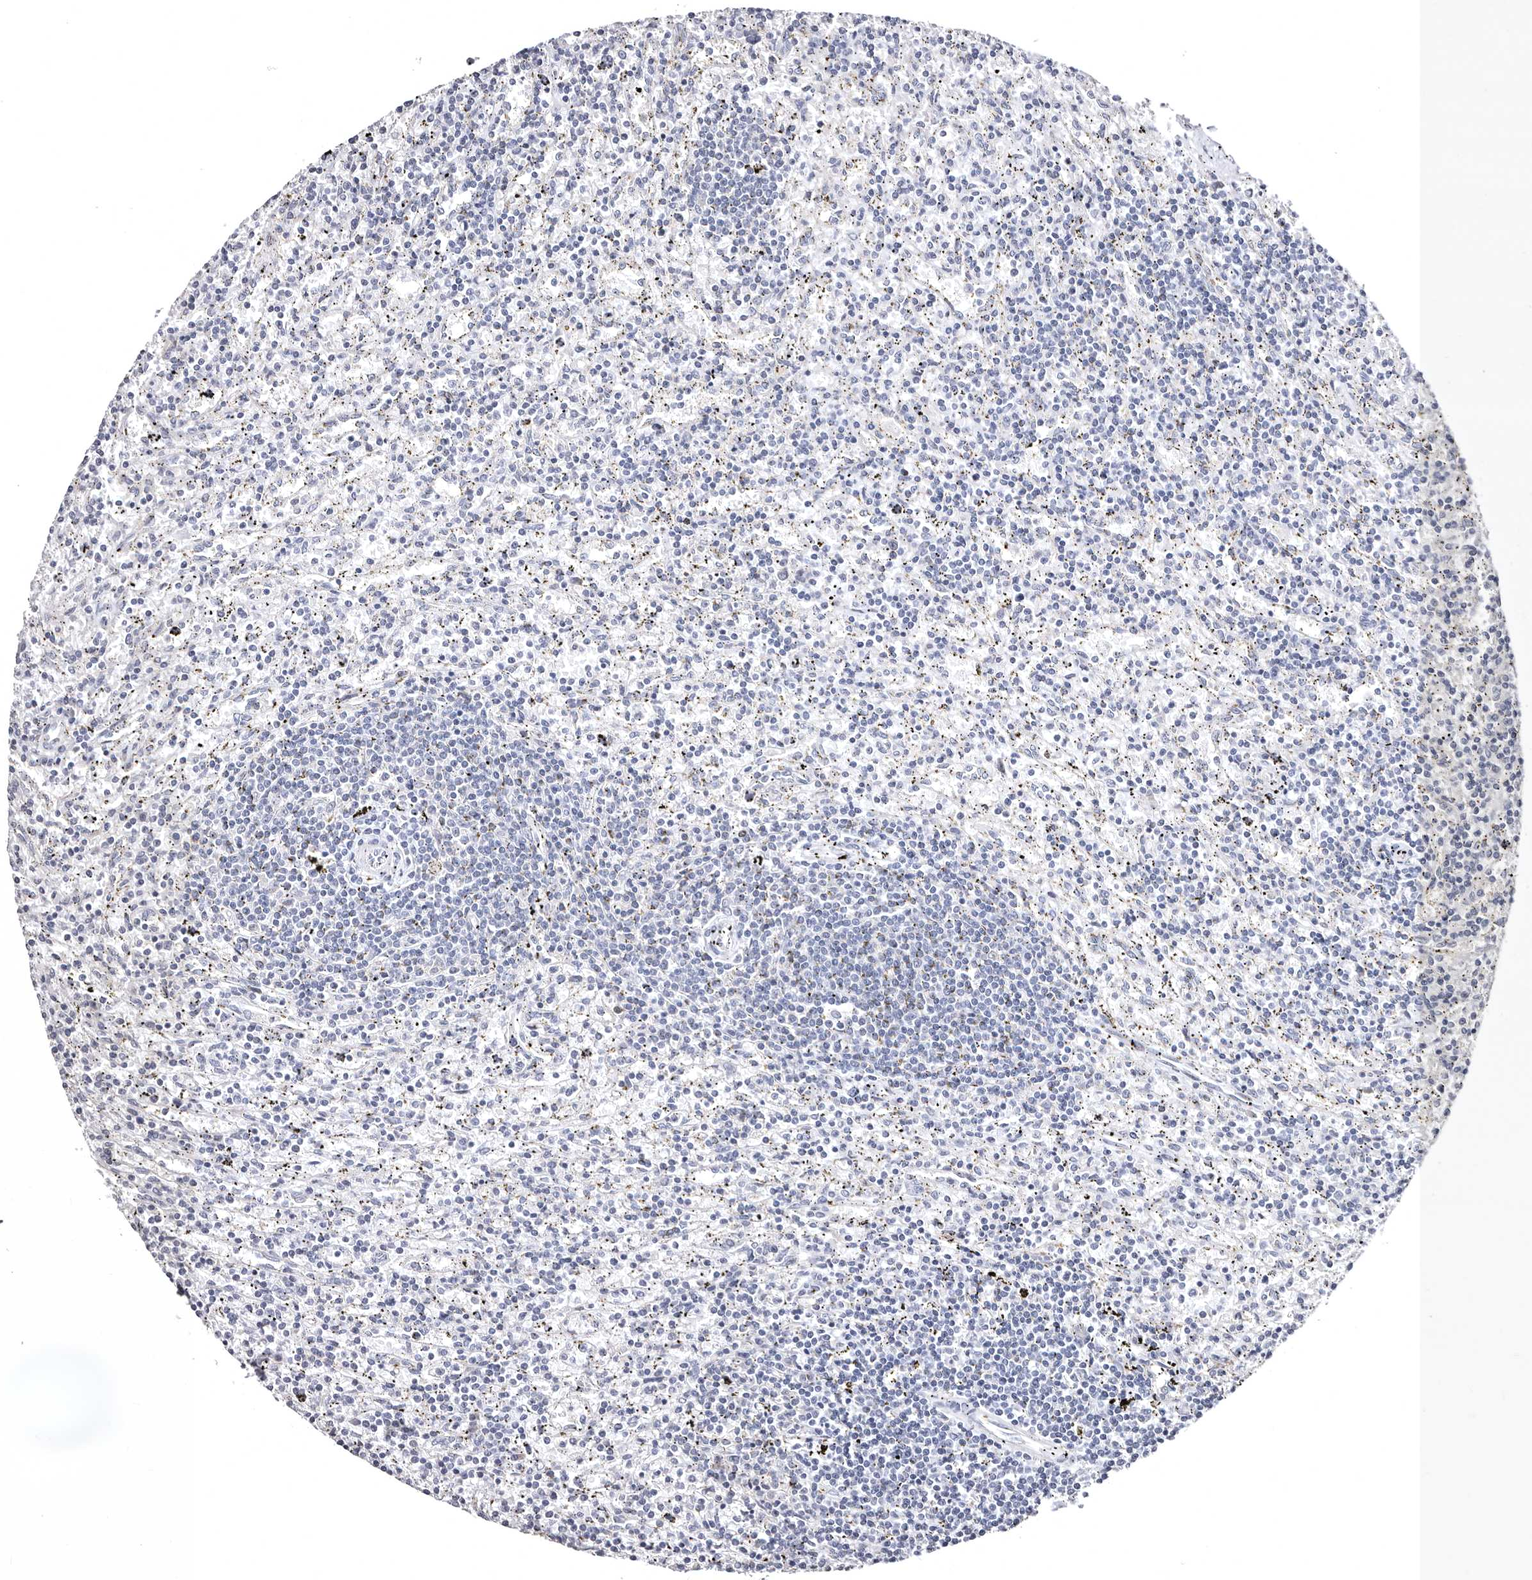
{"staining": {"intensity": "negative", "quantity": "none", "location": "none"}, "tissue": "lymphoma", "cell_type": "Tumor cells", "image_type": "cancer", "snomed": [{"axis": "morphology", "description": "Malignant lymphoma, non-Hodgkin's type, Low grade"}, {"axis": "topography", "description": "Spleen"}], "caption": "This is a image of IHC staining of low-grade malignant lymphoma, non-Hodgkin's type, which shows no positivity in tumor cells.", "gene": "PHF20L1", "patient": {"sex": "male", "age": 76}}